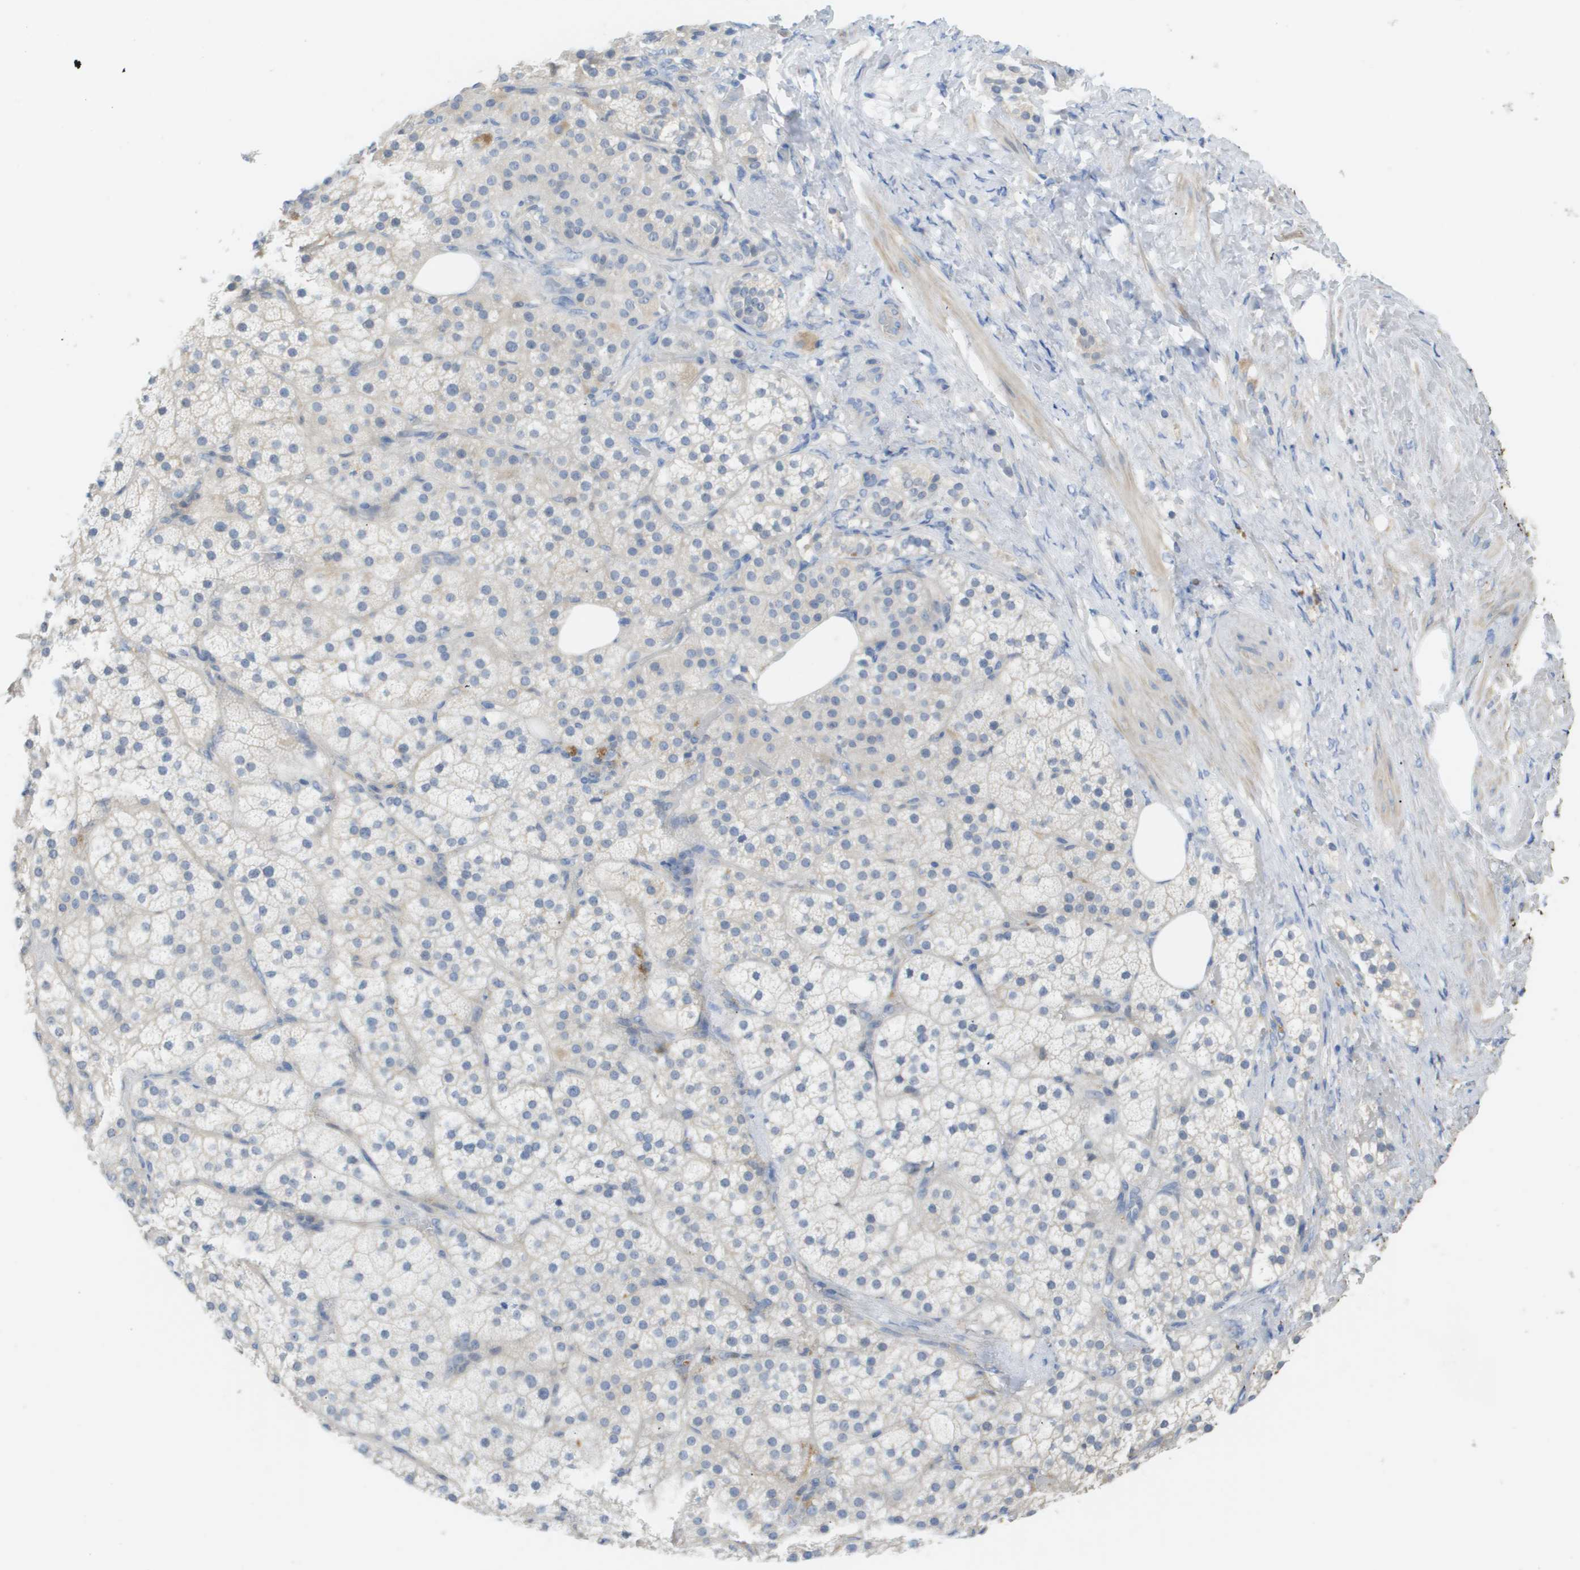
{"staining": {"intensity": "negative", "quantity": "none", "location": "none"}, "tissue": "adrenal gland", "cell_type": "Glandular cells", "image_type": "normal", "snomed": [{"axis": "morphology", "description": "Normal tissue, NOS"}, {"axis": "topography", "description": "Adrenal gland"}], "caption": "A high-resolution photomicrograph shows IHC staining of benign adrenal gland, which demonstrates no significant staining in glandular cells.", "gene": "MYL3", "patient": {"sex": "female", "age": 59}}